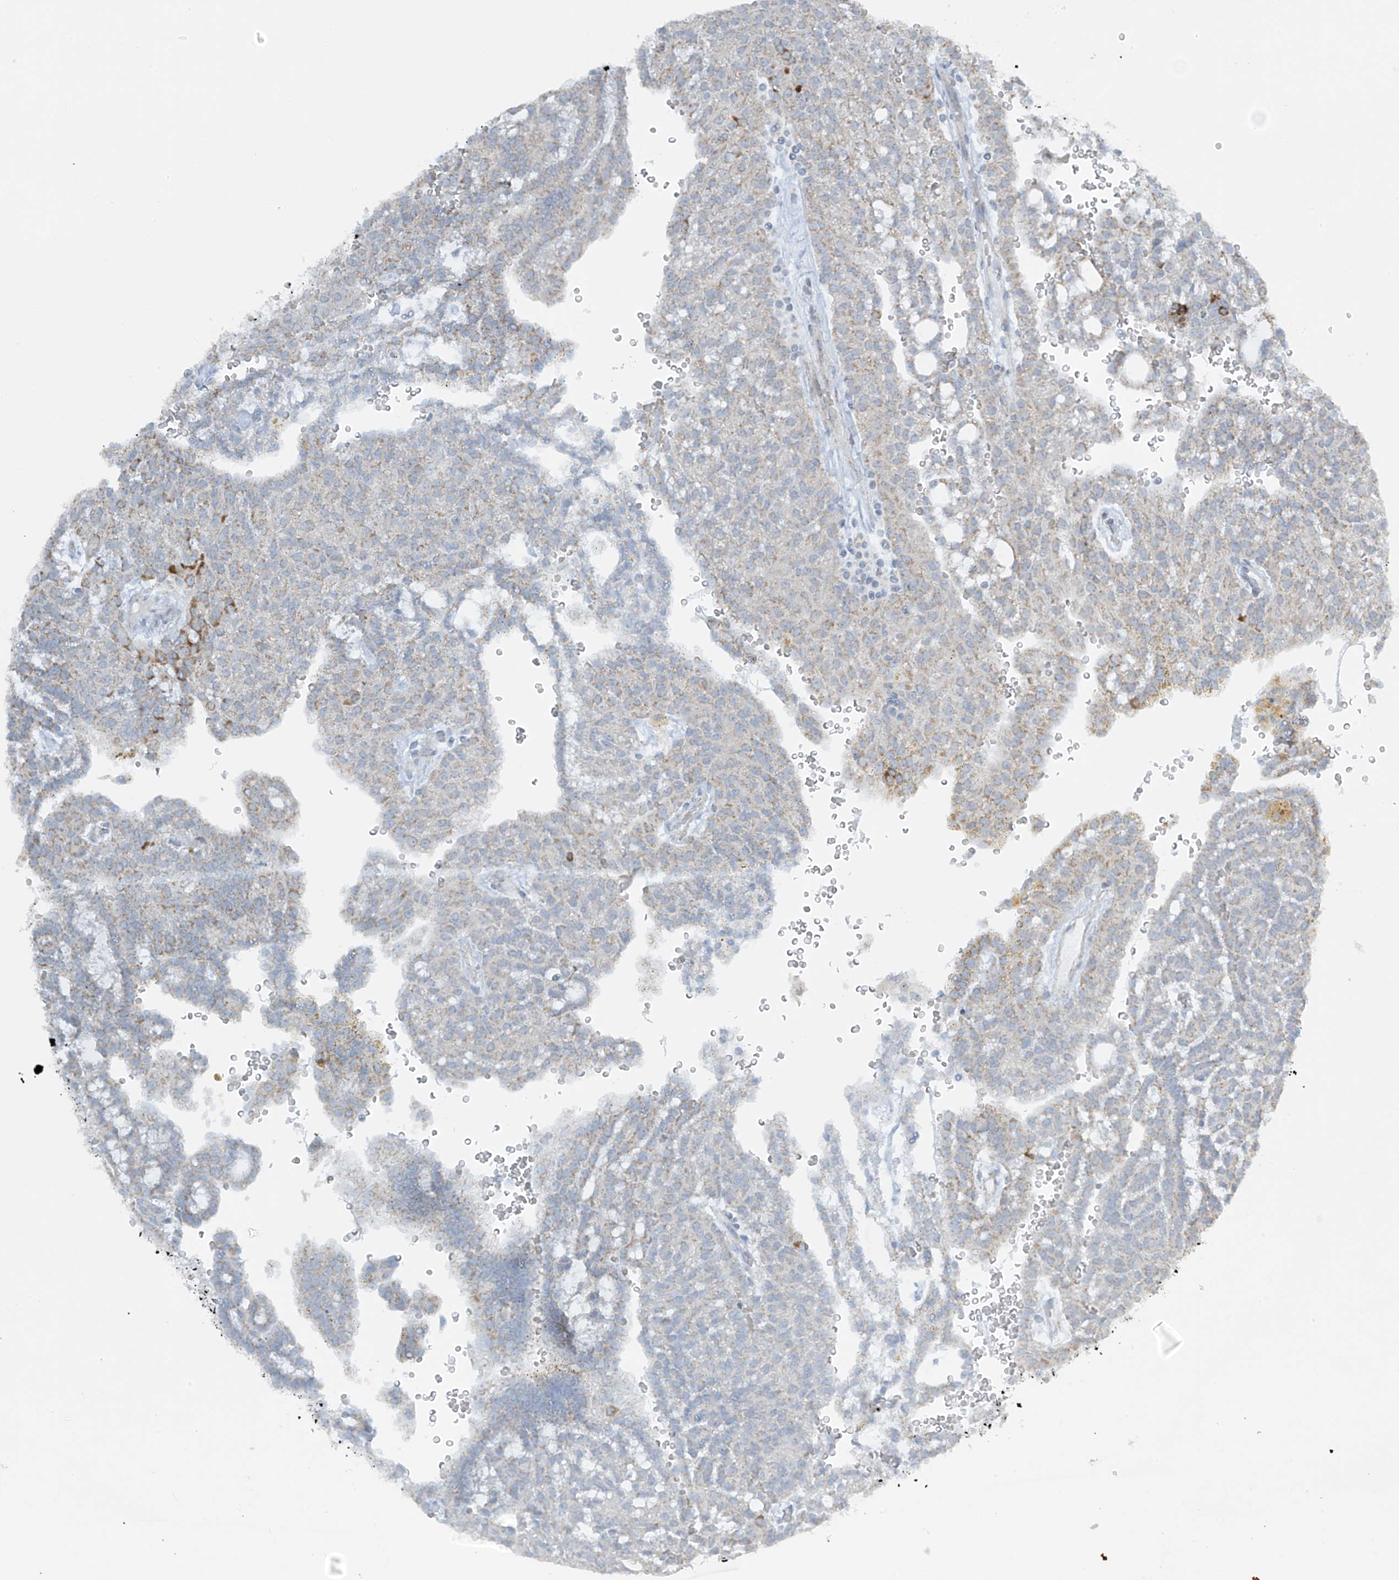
{"staining": {"intensity": "weak", "quantity": "<25%", "location": "cytoplasmic/membranous"}, "tissue": "renal cancer", "cell_type": "Tumor cells", "image_type": "cancer", "snomed": [{"axis": "morphology", "description": "Adenocarcinoma, NOS"}, {"axis": "topography", "description": "Kidney"}], "caption": "Renal cancer stained for a protein using immunohistochemistry (IHC) reveals no staining tumor cells.", "gene": "SMDT1", "patient": {"sex": "male", "age": 63}}